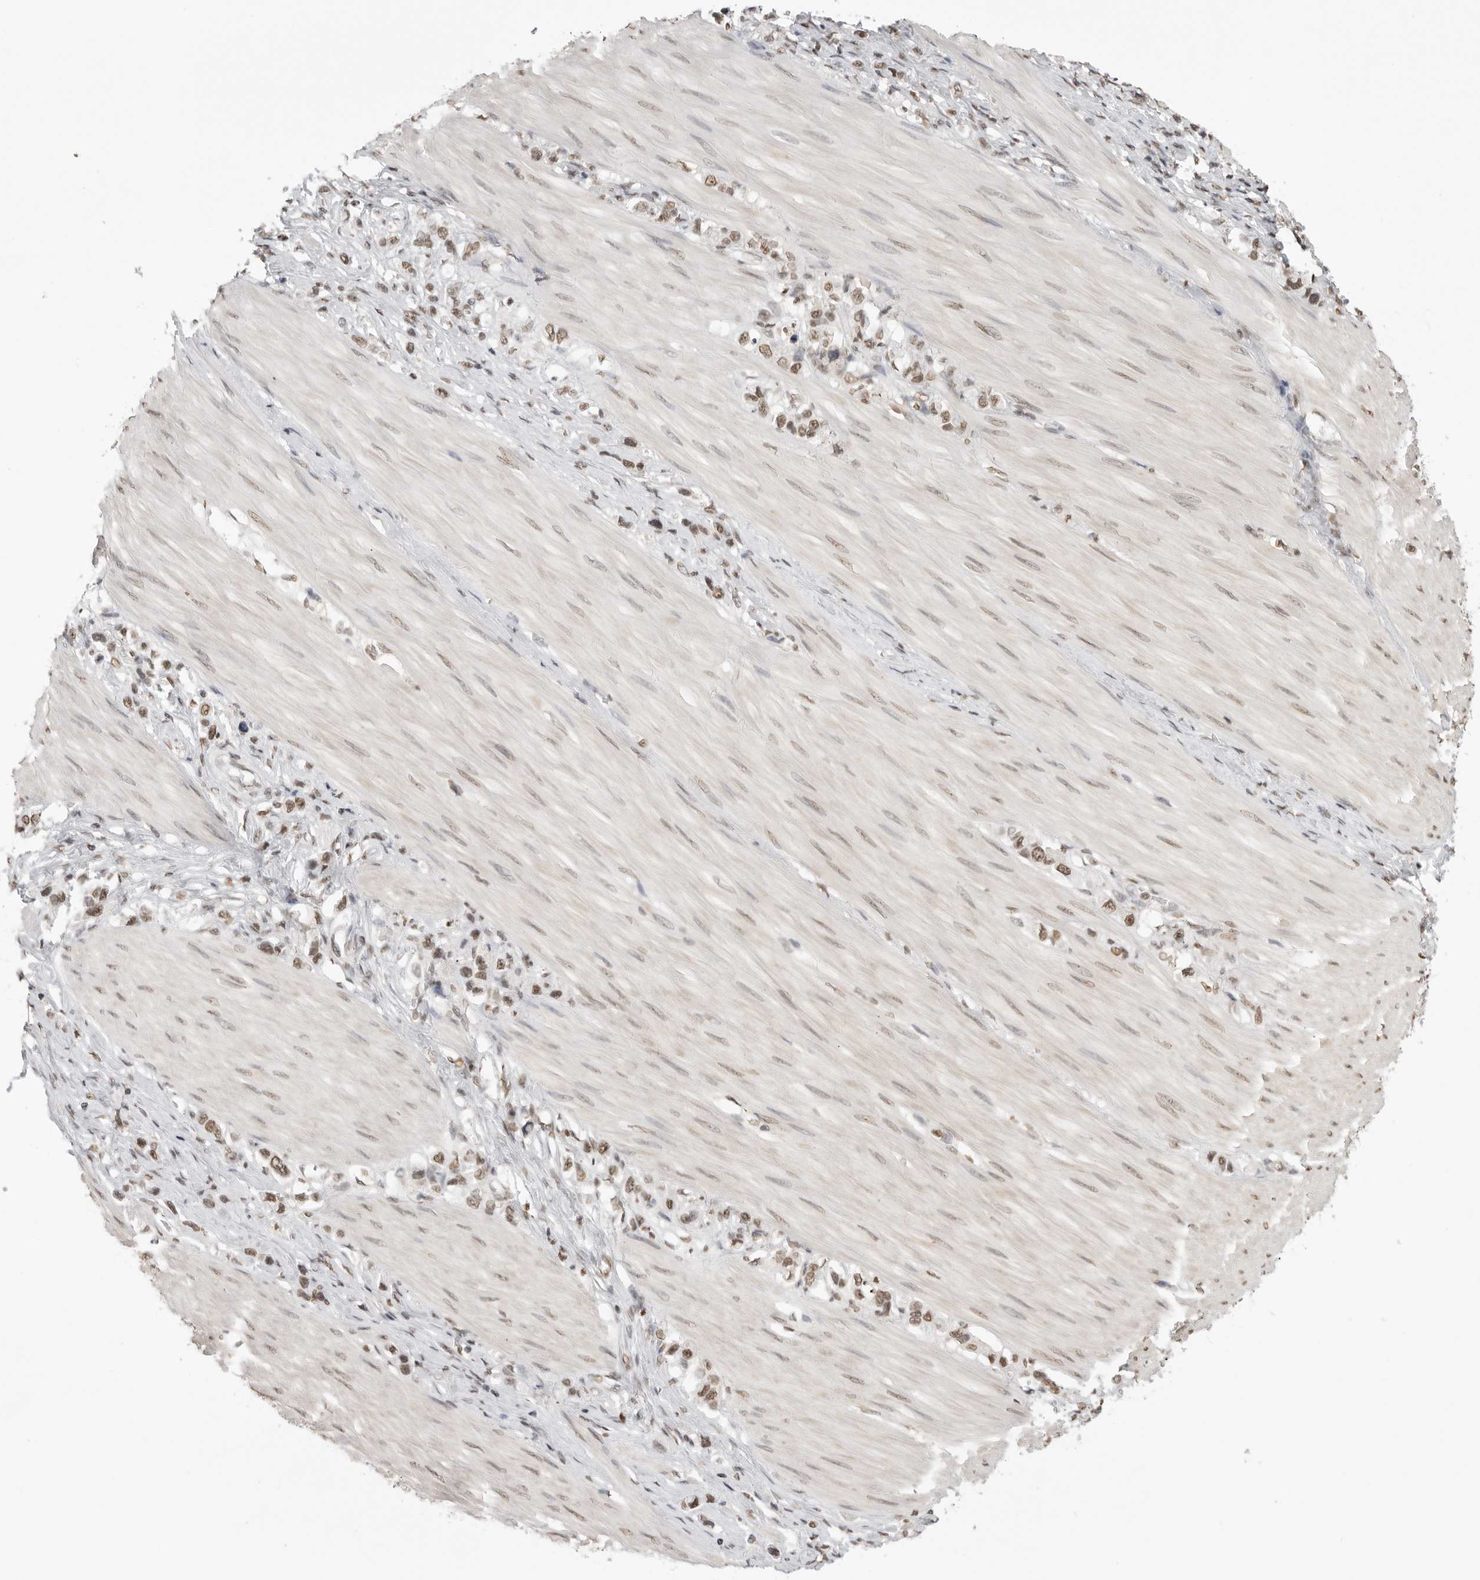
{"staining": {"intensity": "moderate", "quantity": ">75%", "location": "nuclear"}, "tissue": "stomach cancer", "cell_type": "Tumor cells", "image_type": "cancer", "snomed": [{"axis": "morphology", "description": "Adenocarcinoma, NOS"}, {"axis": "topography", "description": "Stomach"}], "caption": "Brown immunohistochemical staining in human stomach cancer displays moderate nuclear staining in approximately >75% of tumor cells.", "gene": "RPA2", "patient": {"sex": "female", "age": 65}}